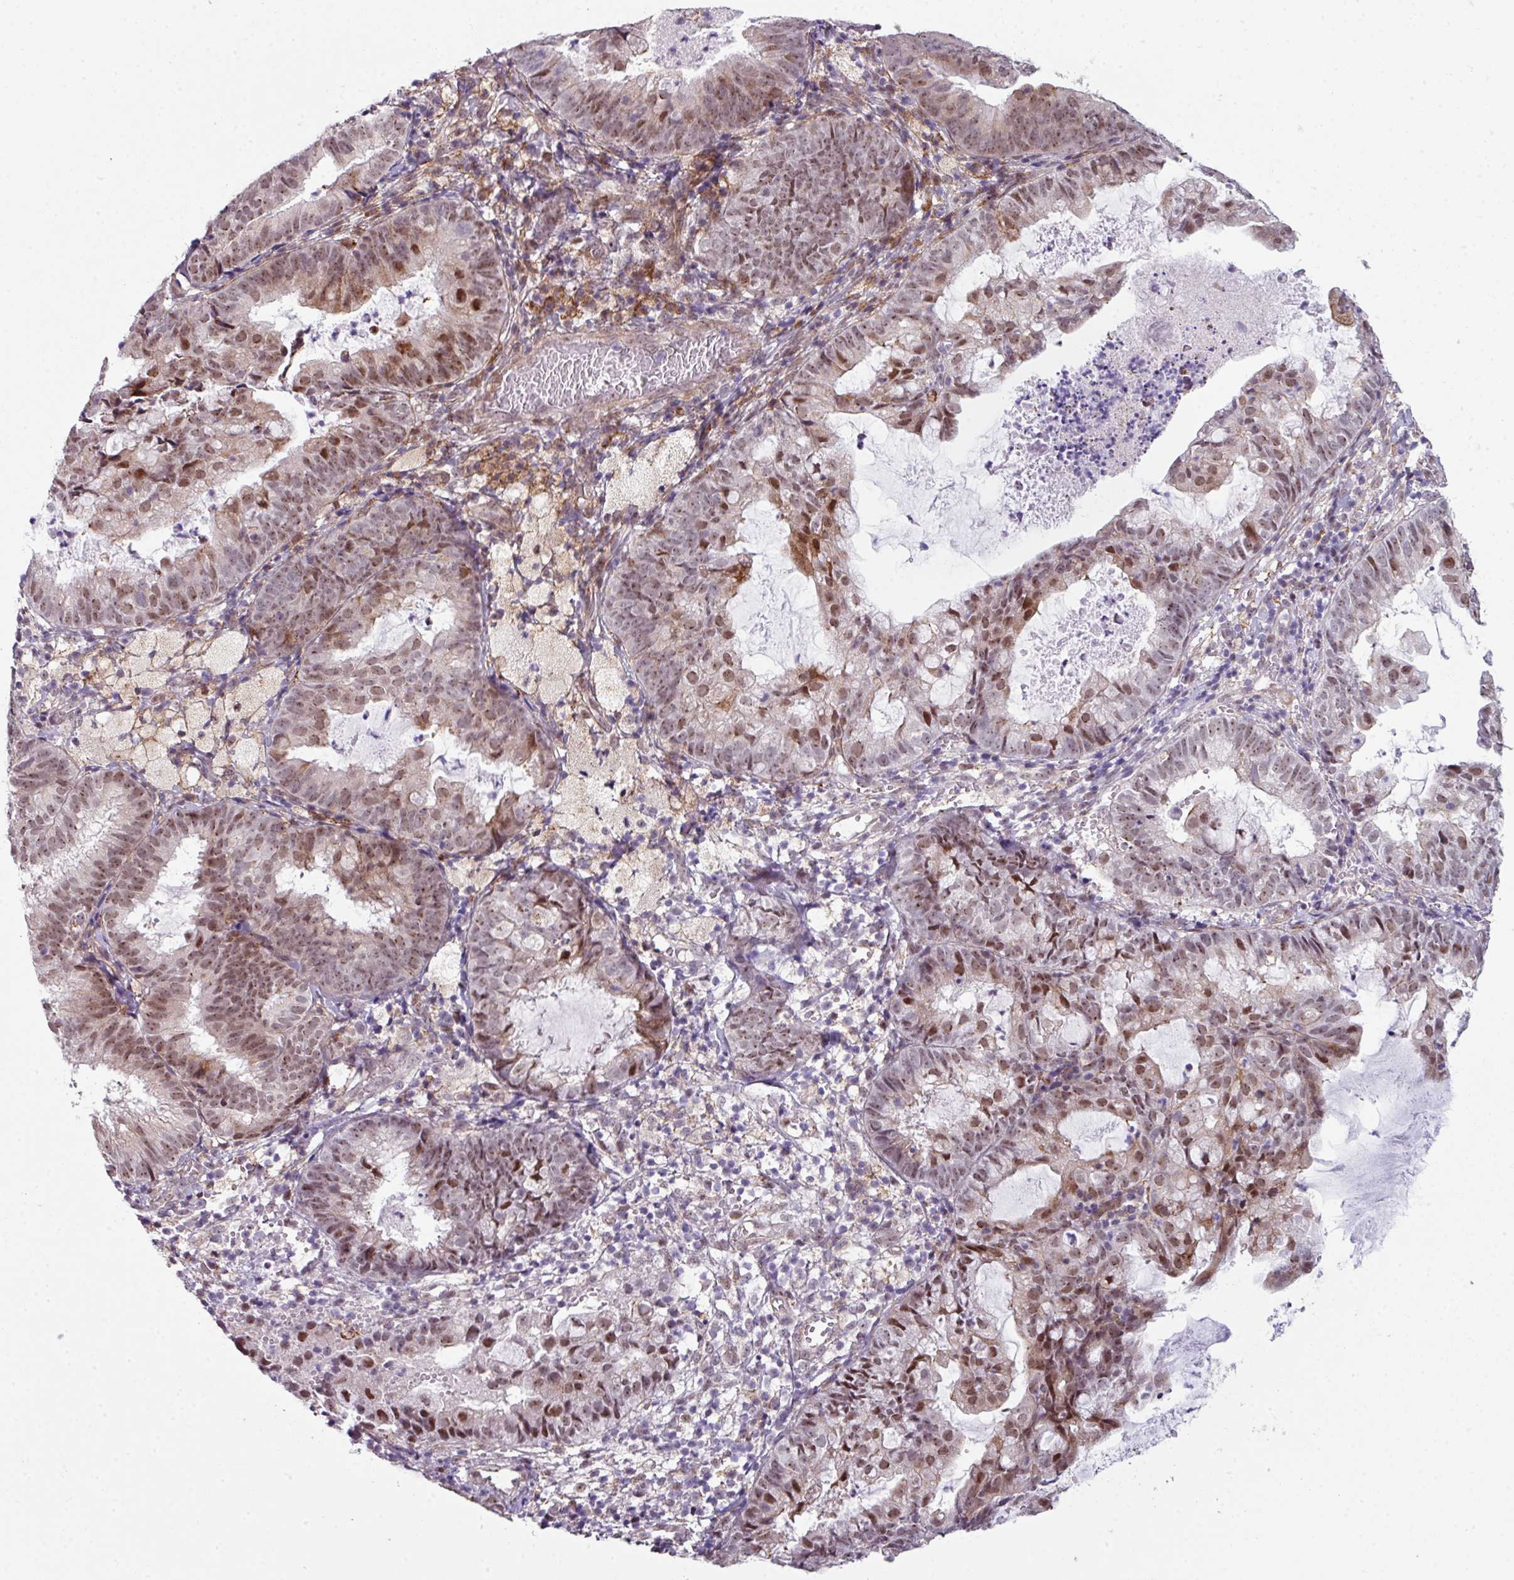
{"staining": {"intensity": "moderate", "quantity": ">75%", "location": "cytoplasmic/membranous,nuclear"}, "tissue": "endometrial cancer", "cell_type": "Tumor cells", "image_type": "cancer", "snomed": [{"axis": "morphology", "description": "Adenocarcinoma, NOS"}, {"axis": "topography", "description": "Endometrium"}], "caption": "Endometrial adenocarcinoma tissue demonstrates moderate cytoplasmic/membranous and nuclear positivity in about >75% of tumor cells", "gene": "BMS1", "patient": {"sex": "female", "age": 80}}